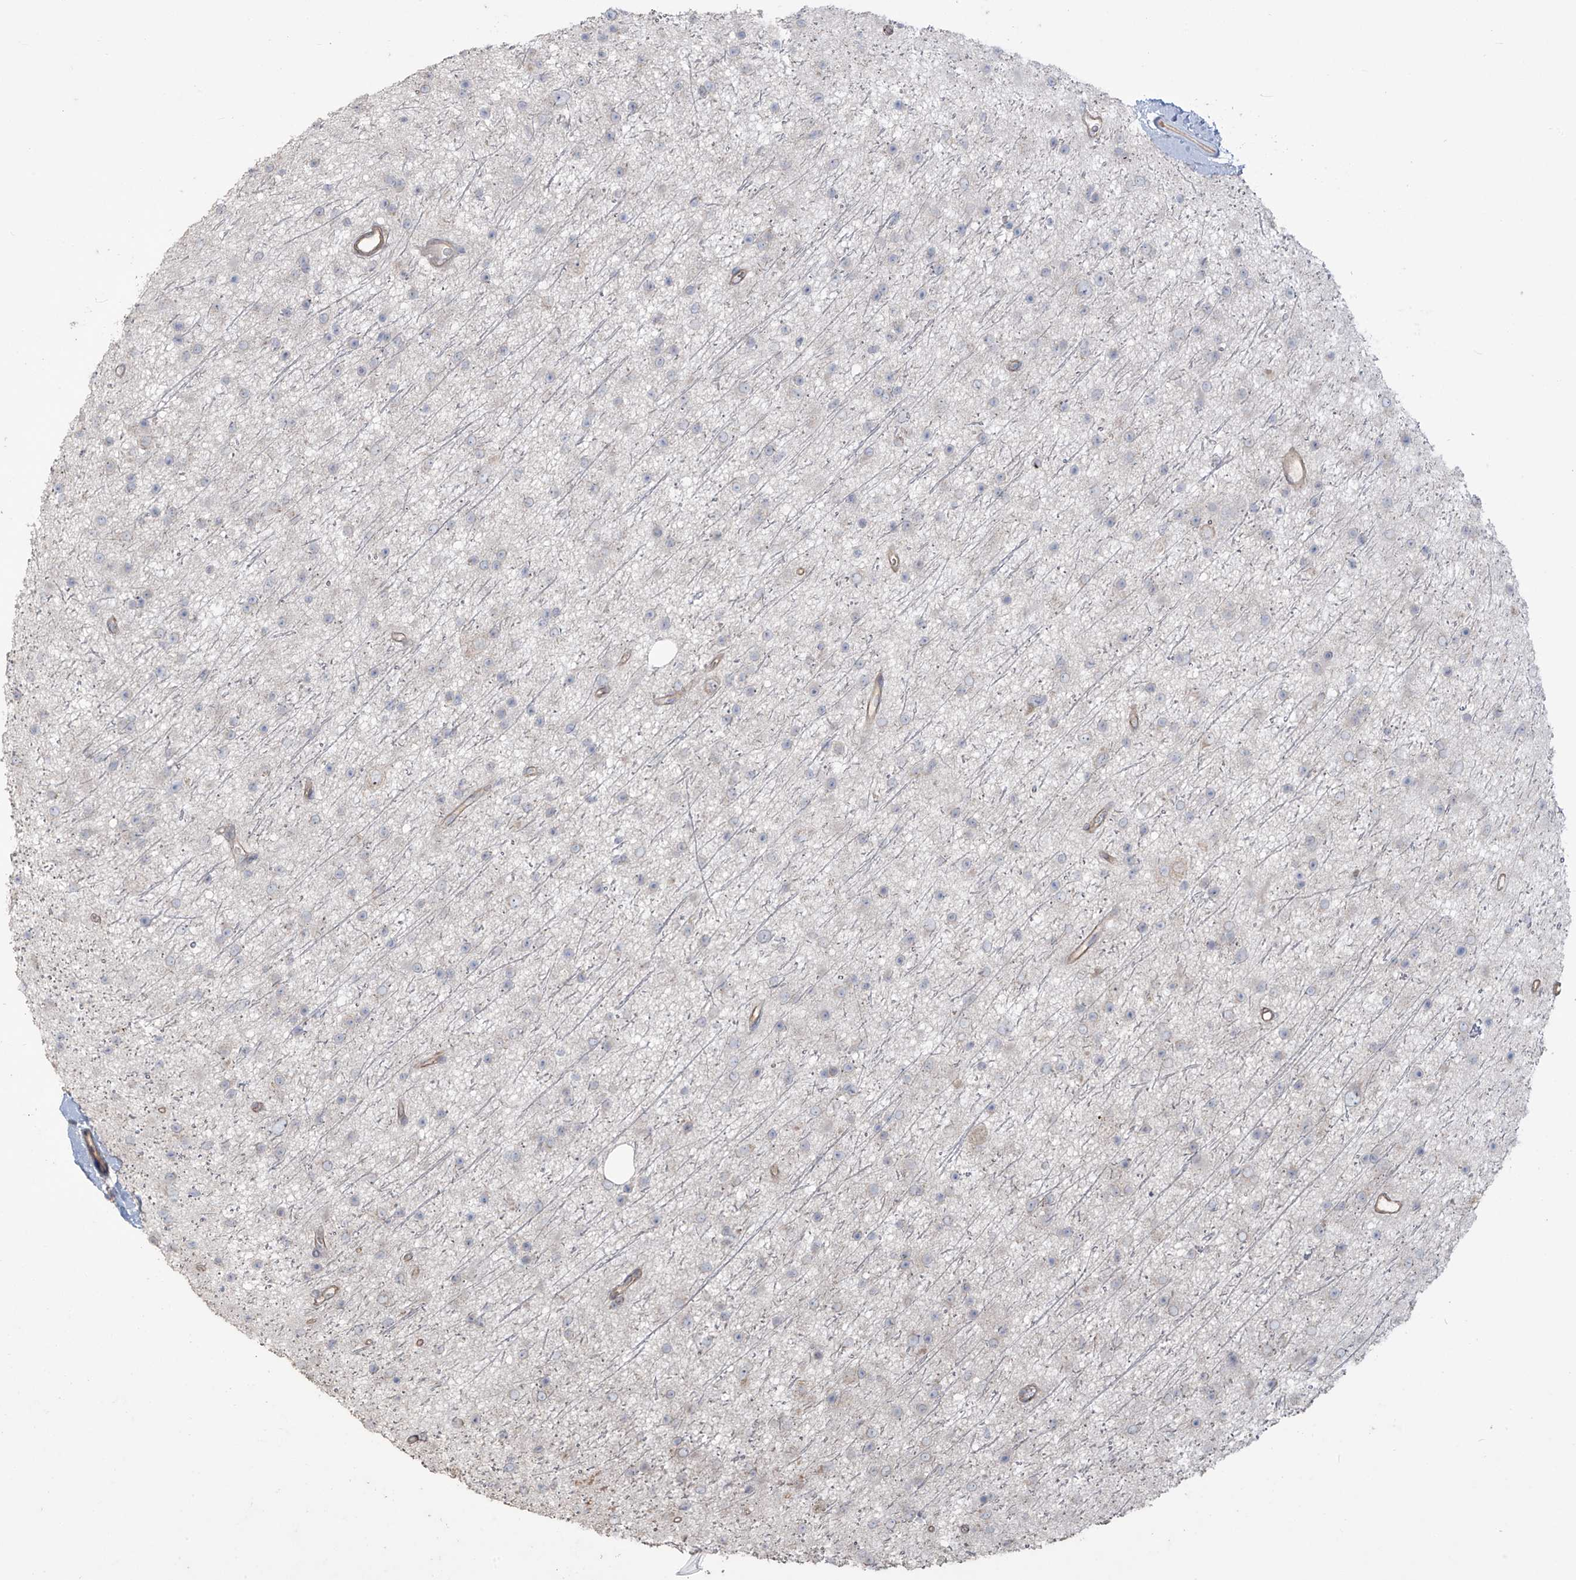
{"staining": {"intensity": "negative", "quantity": "none", "location": "none"}, "tissue": "glioma", "cell_type": "Tumor cells", "image_type": "cancer", "snomed": [{"axis": "morphology", "description": "Glioma, malignant, Low grade"}, {"axis": "topography", "description": "Cerebral cortex"}], "caption": "Human glioma stained for a protein using IHC shows no expression in tumor cells.", "gene": "MAGIX", "patient": {"sex": "female", "age": 39}}